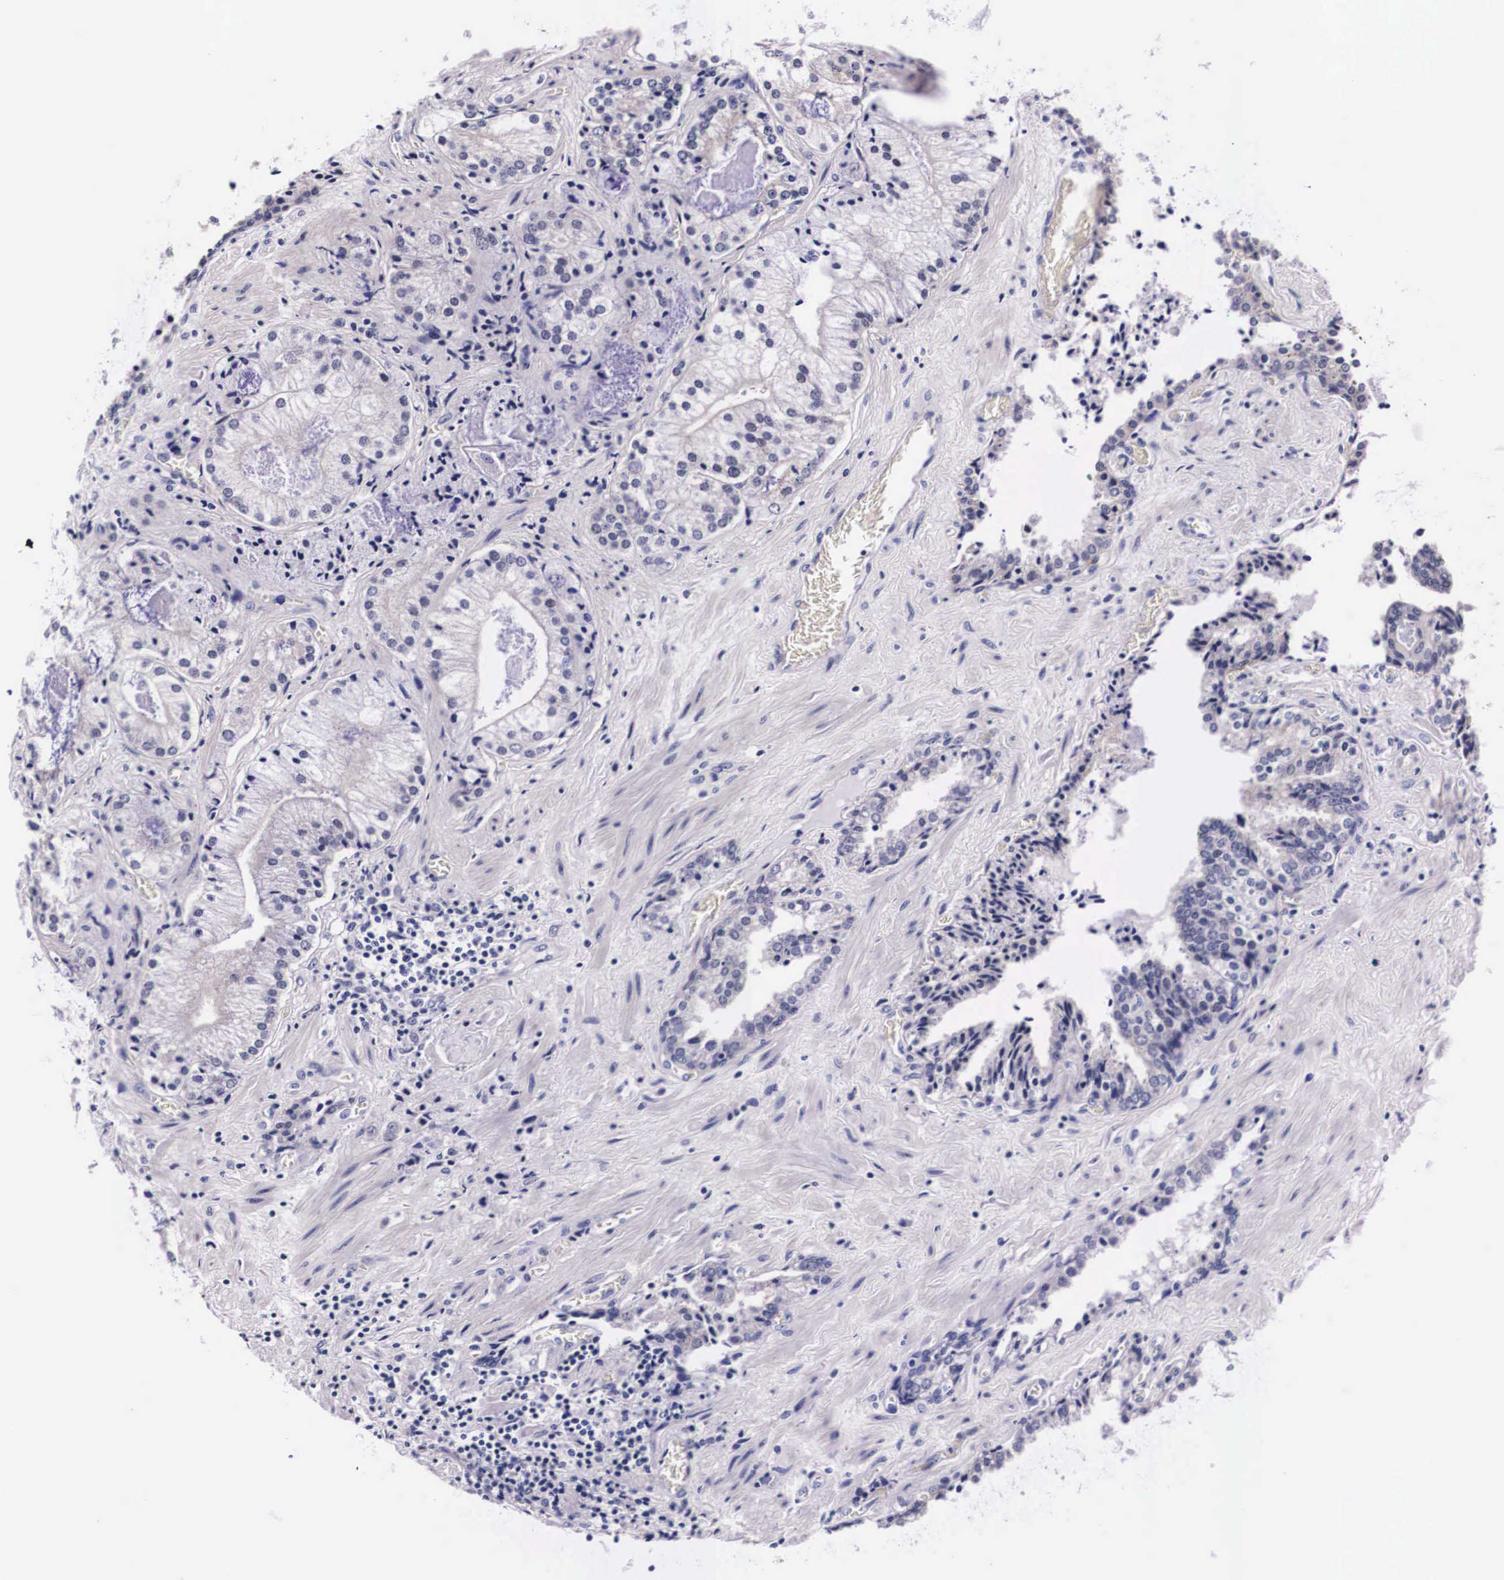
{"staining": {"intensity": "weak", "quantity": "<25%", "location": "cytoplasmic/membranous"}, "tissue": "prostate cancer", "cell_type": "Tumor cells", "image_type": "cancer", "snomed": [{"axis": "morphology", "description": "Adenocarcinoma, Medium grade"}, {"axis": "topography", "description": "Prostate"}], "caption": "Medium-grade adenocarcinoma (prostate) was stained to show a protein in brown. There is no significant staining in tumor cells.", "gene": "PHETA2", "patient": {"sex": "male", "age": 70}}